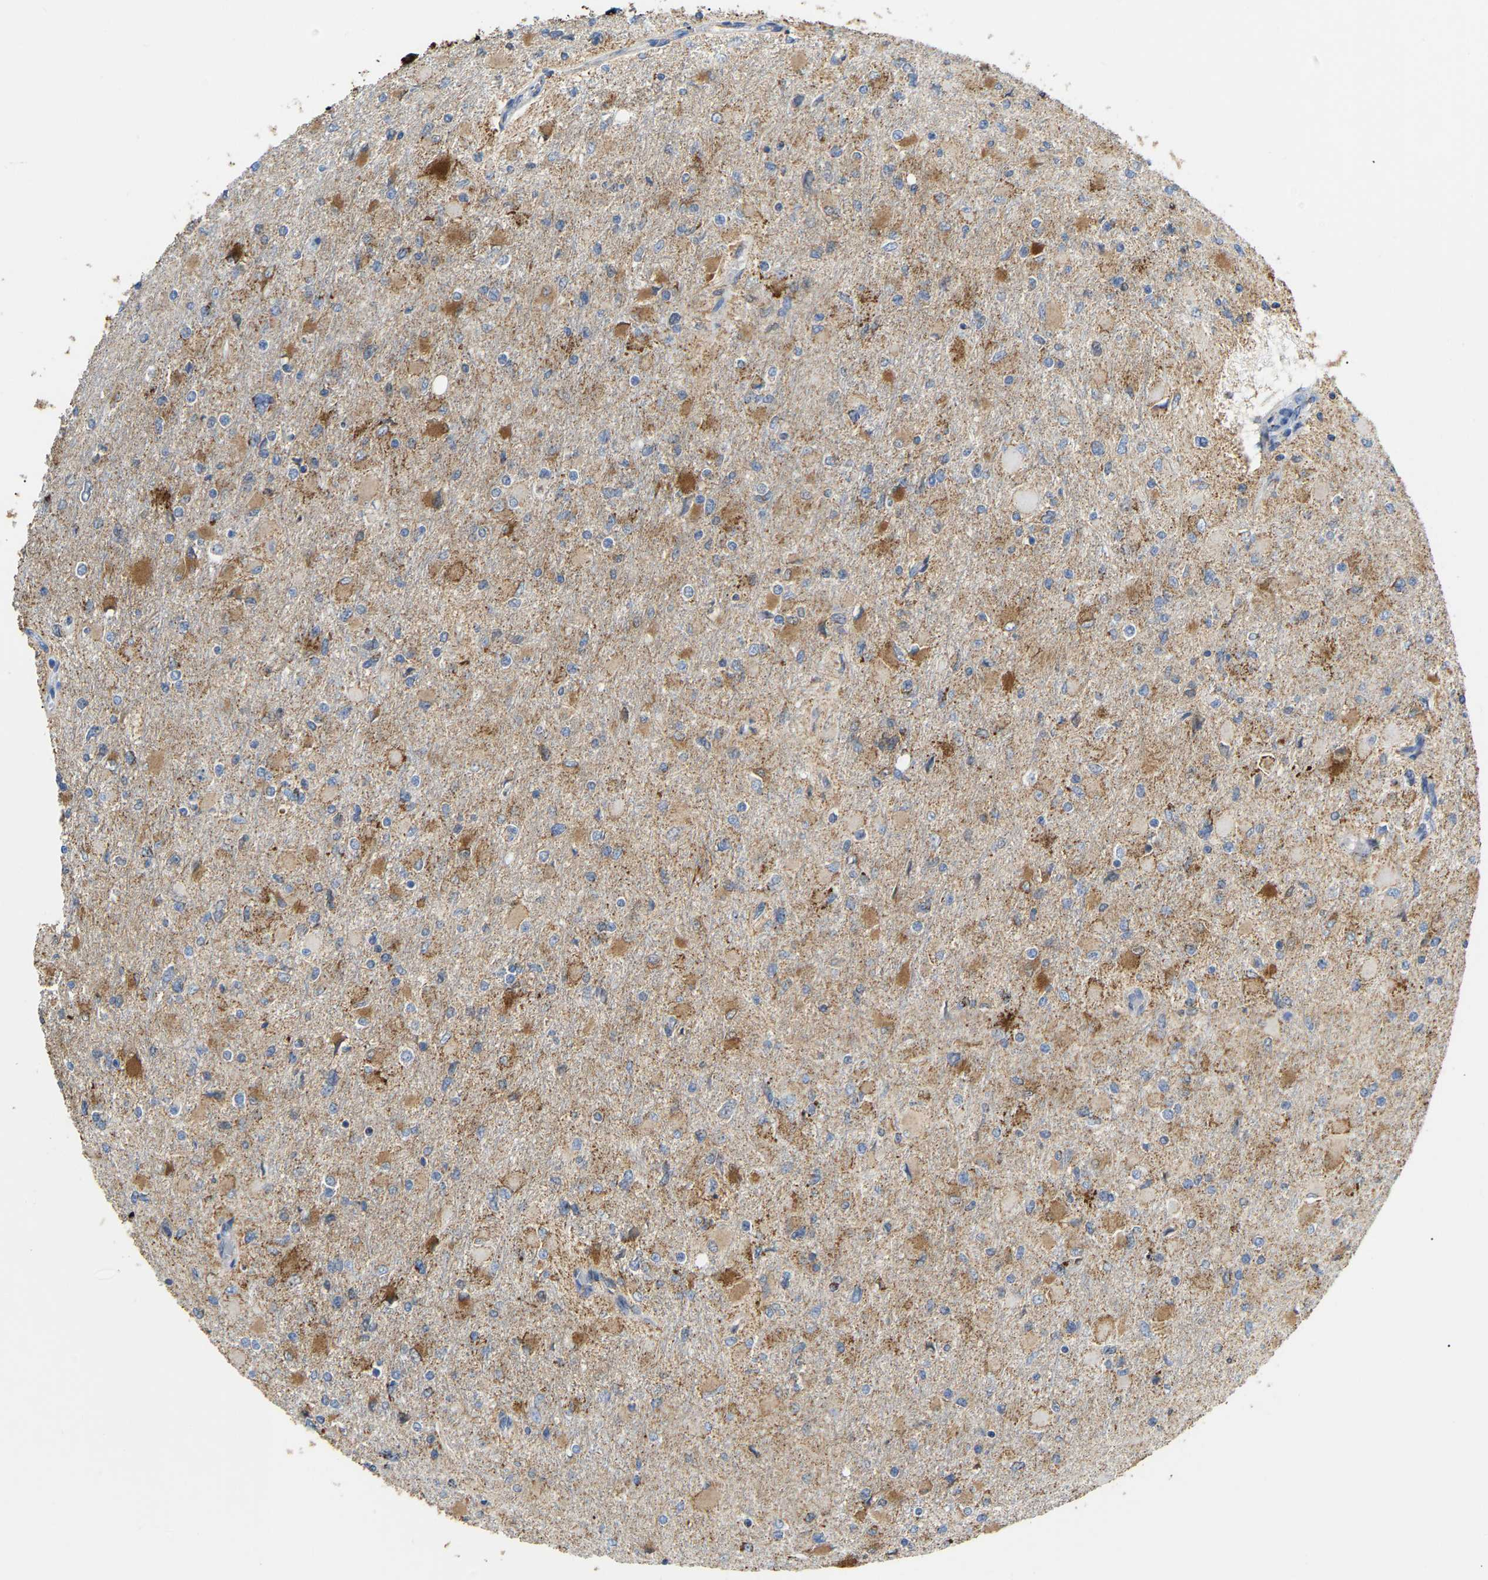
{"staining": {"intensity": "moderate", "quantity": "25%-75%", "location": "cytoplasmic/membranous"}, "tissue": "glioma", "cell_type": "Tumor cells", "image_type": "cancer", "snomed": [{"axis": "morphology", "description": "Glioma, malignant, High grade"}, {"axis": "topography", "description": "Cerebral cortex"}], "caption": "High-power microscopy captured an immunohistochemistry (IHC) photomicrograph of malignant glioma (high-grade), revealing moderate cytoplasmic/membranous positivity in approximately 25%-75% of tumor cells.", "gene": "HIBADH", "patient": {"sex": "female", "age": 36}}